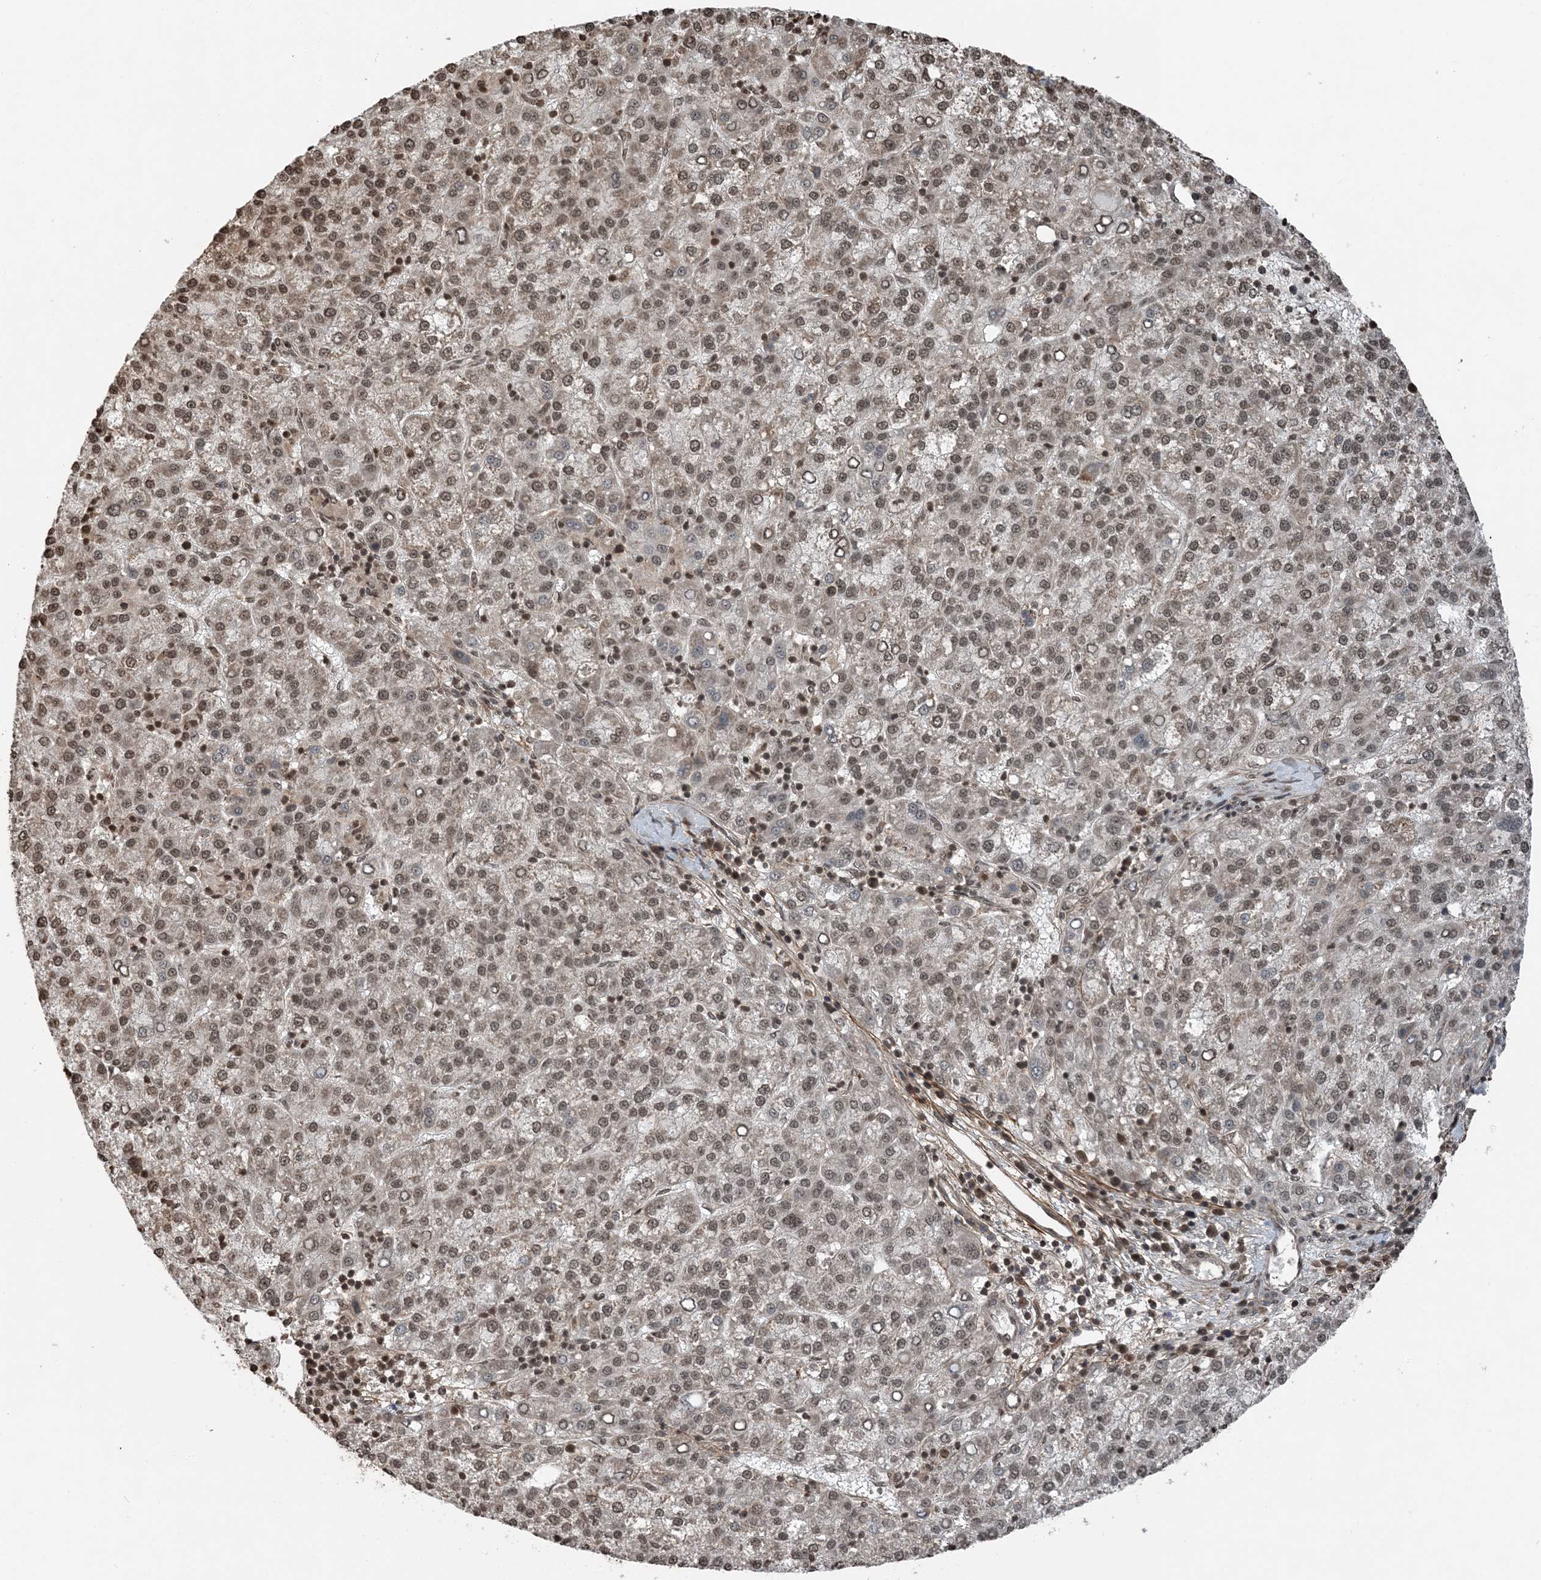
{"staining": {"intensity": "moderate", "quantity": ">75%", "location": "nuclear"}, "tissue": "liver cancer", "cell_type": "Tumor cells", "image_type": "cancer", "snomed": [{"axis": "morphology", "description": "Carcinoma, Hepatocellular, NOS"}, {"axis": "topography", "description": "Liver"}], "caption": "This histopathology image demonstrates liver cancer (hepatocellular carcinoma) stained with immunohistochemistry (IHC) to label a protein in brown. The nuclear of tumor cells show moderate positivity for the protein. Nuclei are counter-stained blue.", "gene": "ZFAND2B", "patient": {"sex": "female", "age": 58}}